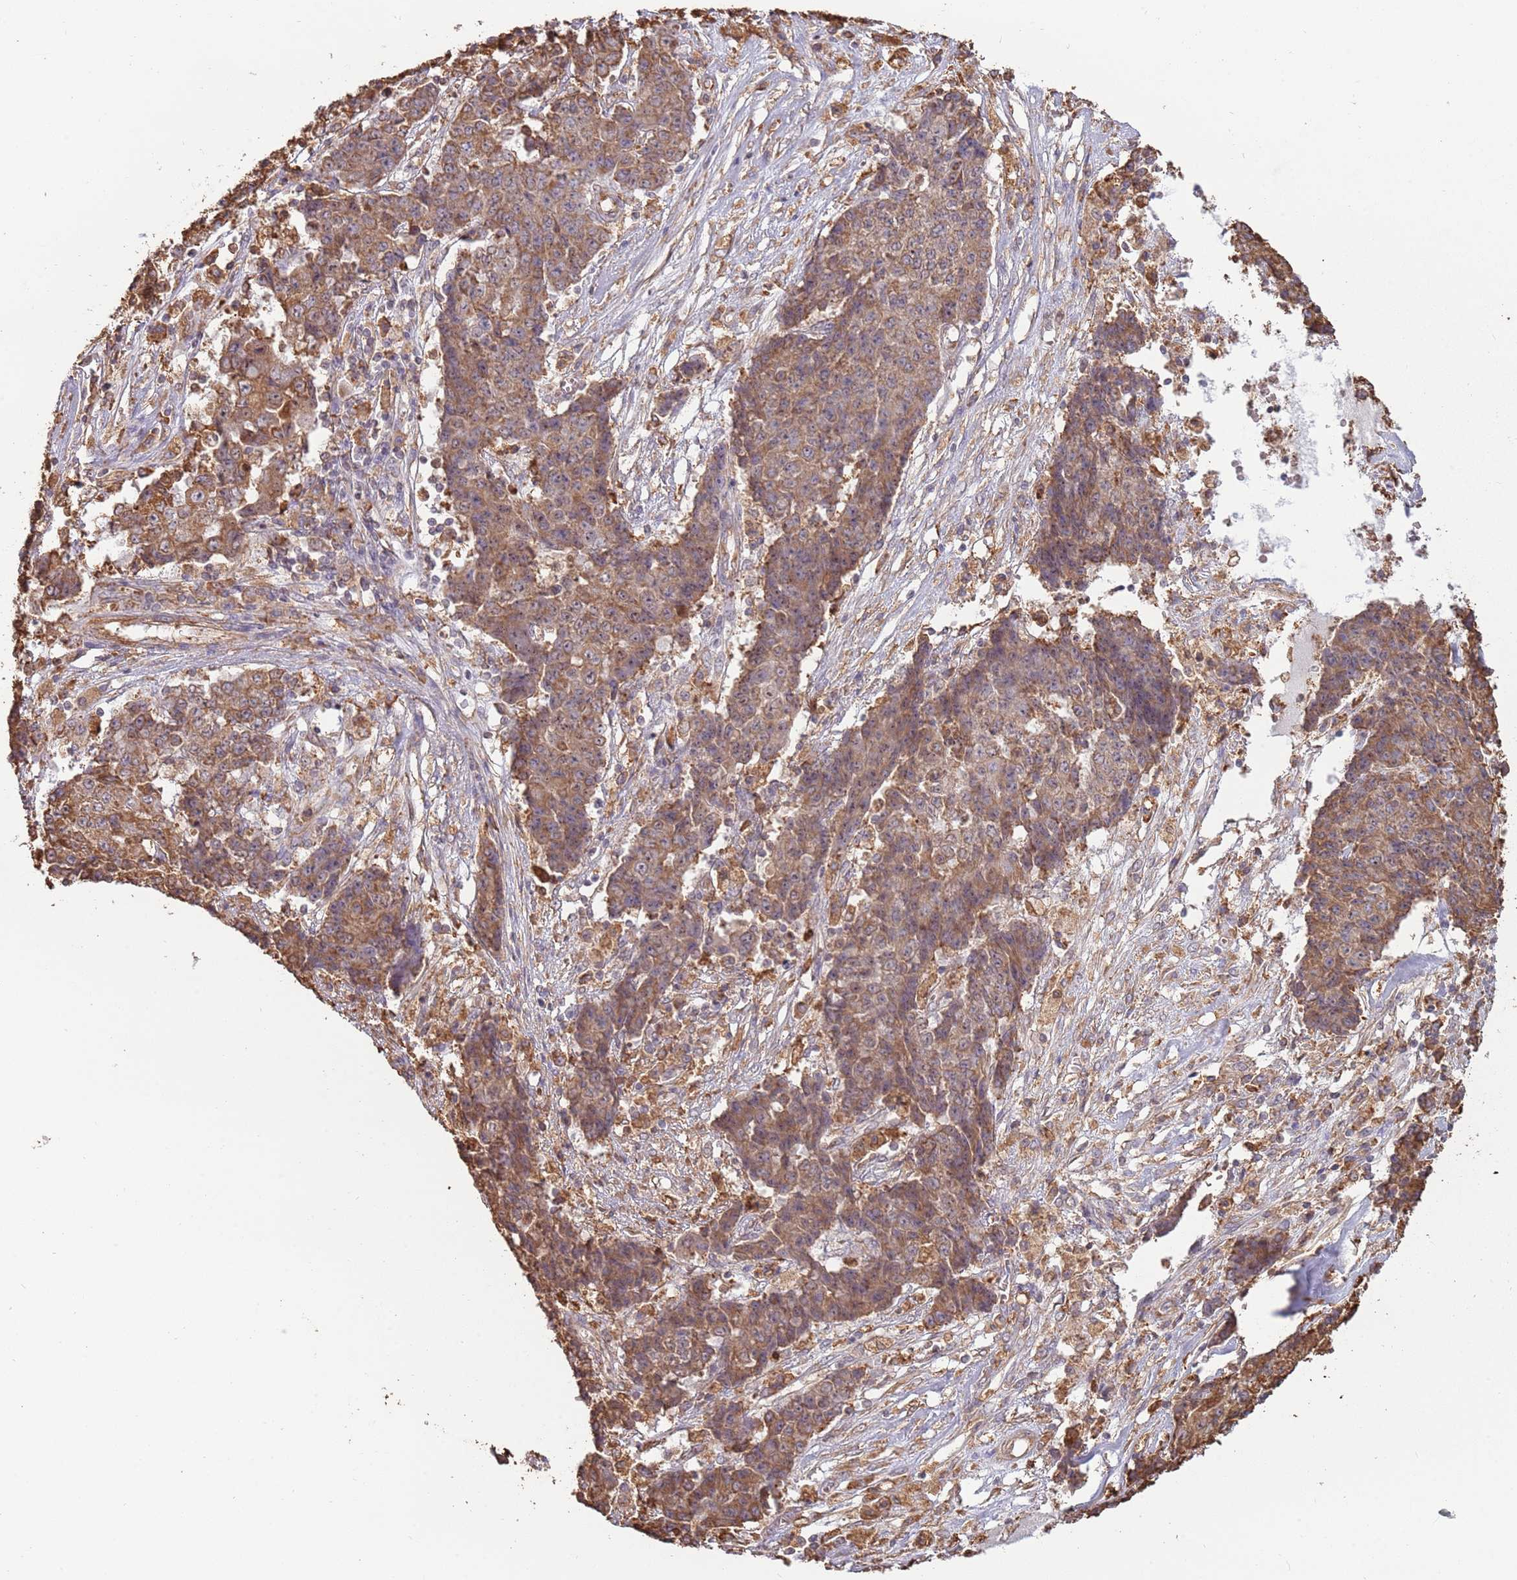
{"staining": {"intensity": "moderate", "quantity": ">75%", "location": "cytoplasmic/membranous"}, "tissue": "ovarian cancer", "cell_type": "Tumor cells", "image_type": "cancer", "snomed": [{"axis": "morphology", "description": "Carcinoma, endometroid"}, {"axis": "topography", "description": "Ovary"}], "caption": "Moderate cytoplasmic/membranous positivity for a protein is present in about >75% of tumor cells of endometroid carcinoma (ovarian) using immunohistochemistry.", "gene": "ATOSB", "patient": {"sex": "female", "age": 42}}